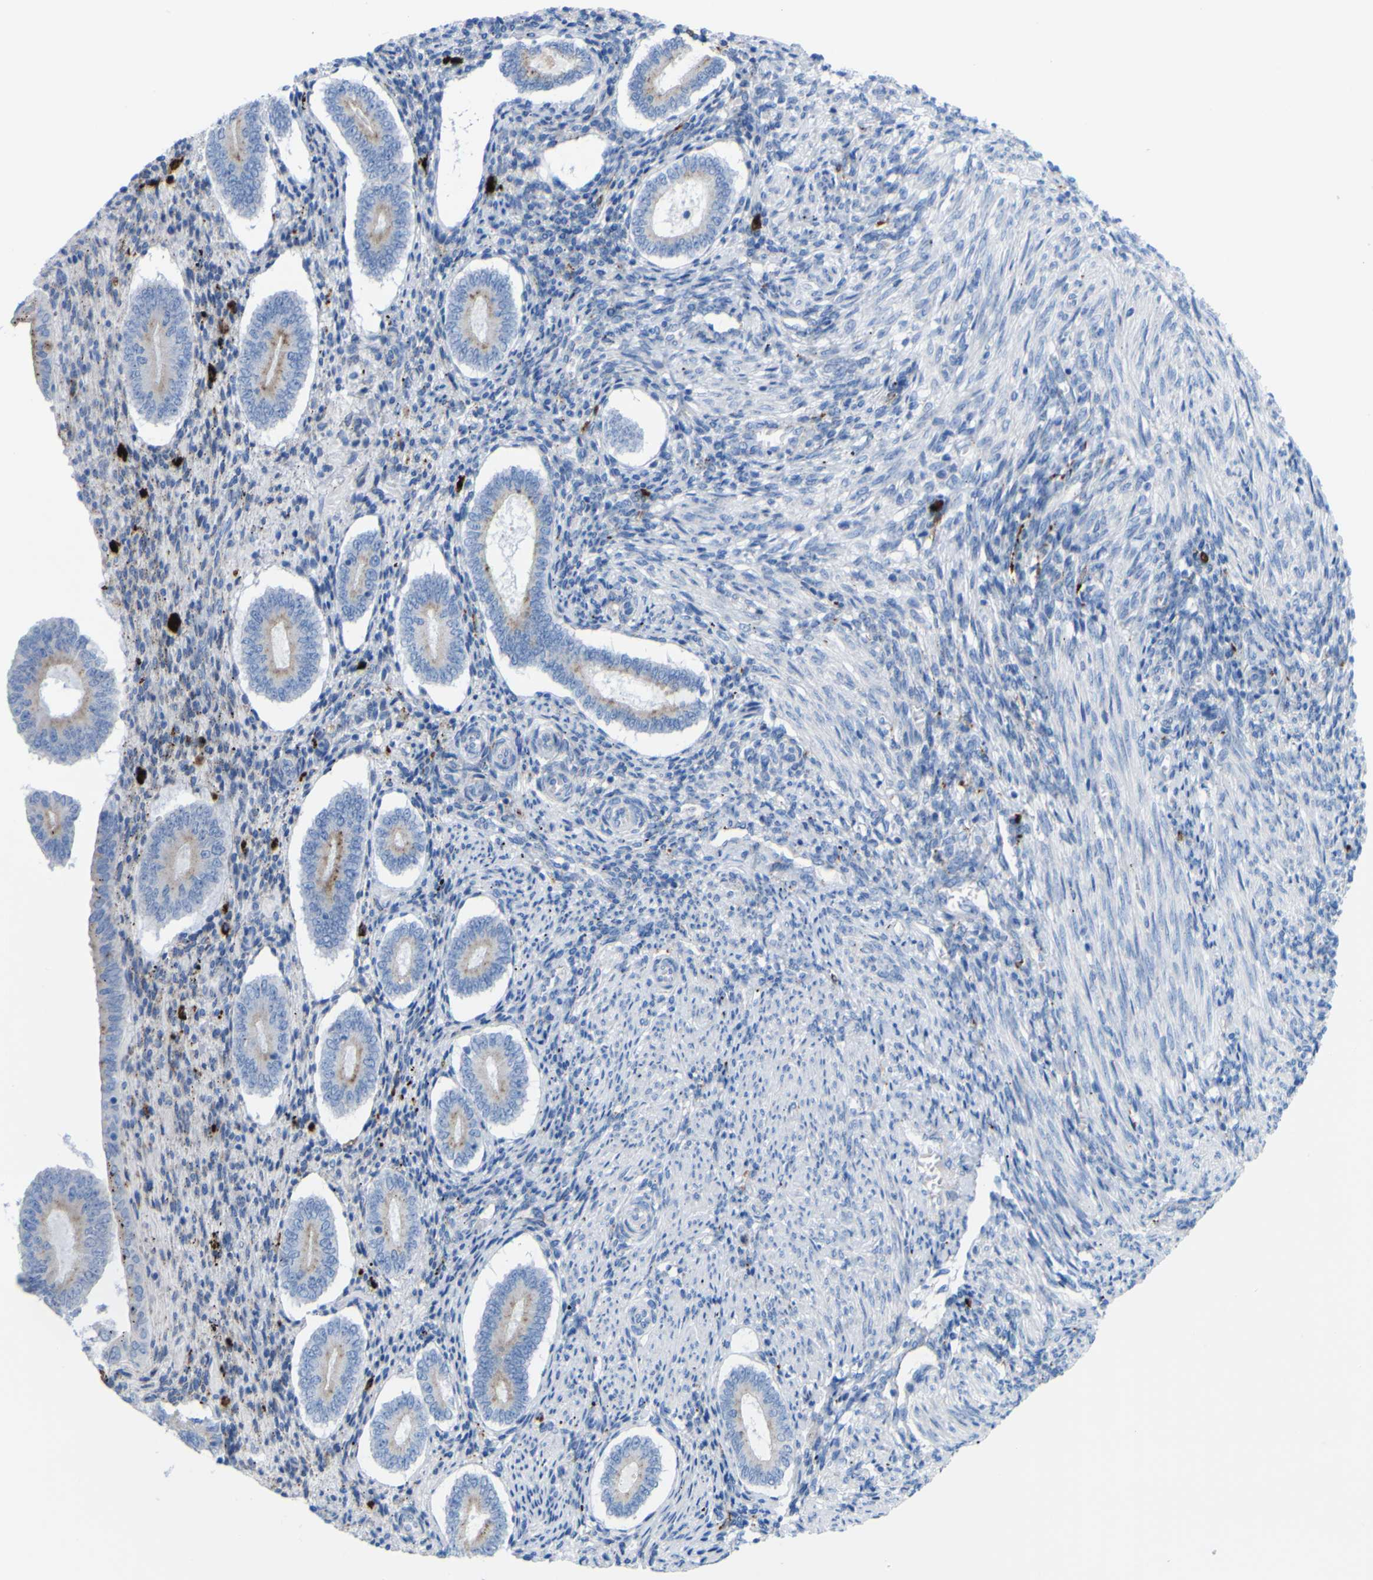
{"staining": {"intensity": "negative", "quantity": "none", "location": "none"}, "tissue": "endometrium", "cell_type": "Cells in endometrial stroma", "image_type": "normal", "snomed": [{"axis": "morphology", "description": "Normal tissue, NOS"}, {"axis": "topography", "description": "Endometrium"}], "caption": "The micrograph reveals no significant expression in cells in endometrial stroma of endometrium. (Stains: DAB (3,3'-diaminobenzidine) immunohistochemistry (IHC) with hematoxylin counter stain, Microscopy: brightfield microscopy at high magnification).", "gene": "PLD3", "patient": {"sex": "female", "age": 42}}